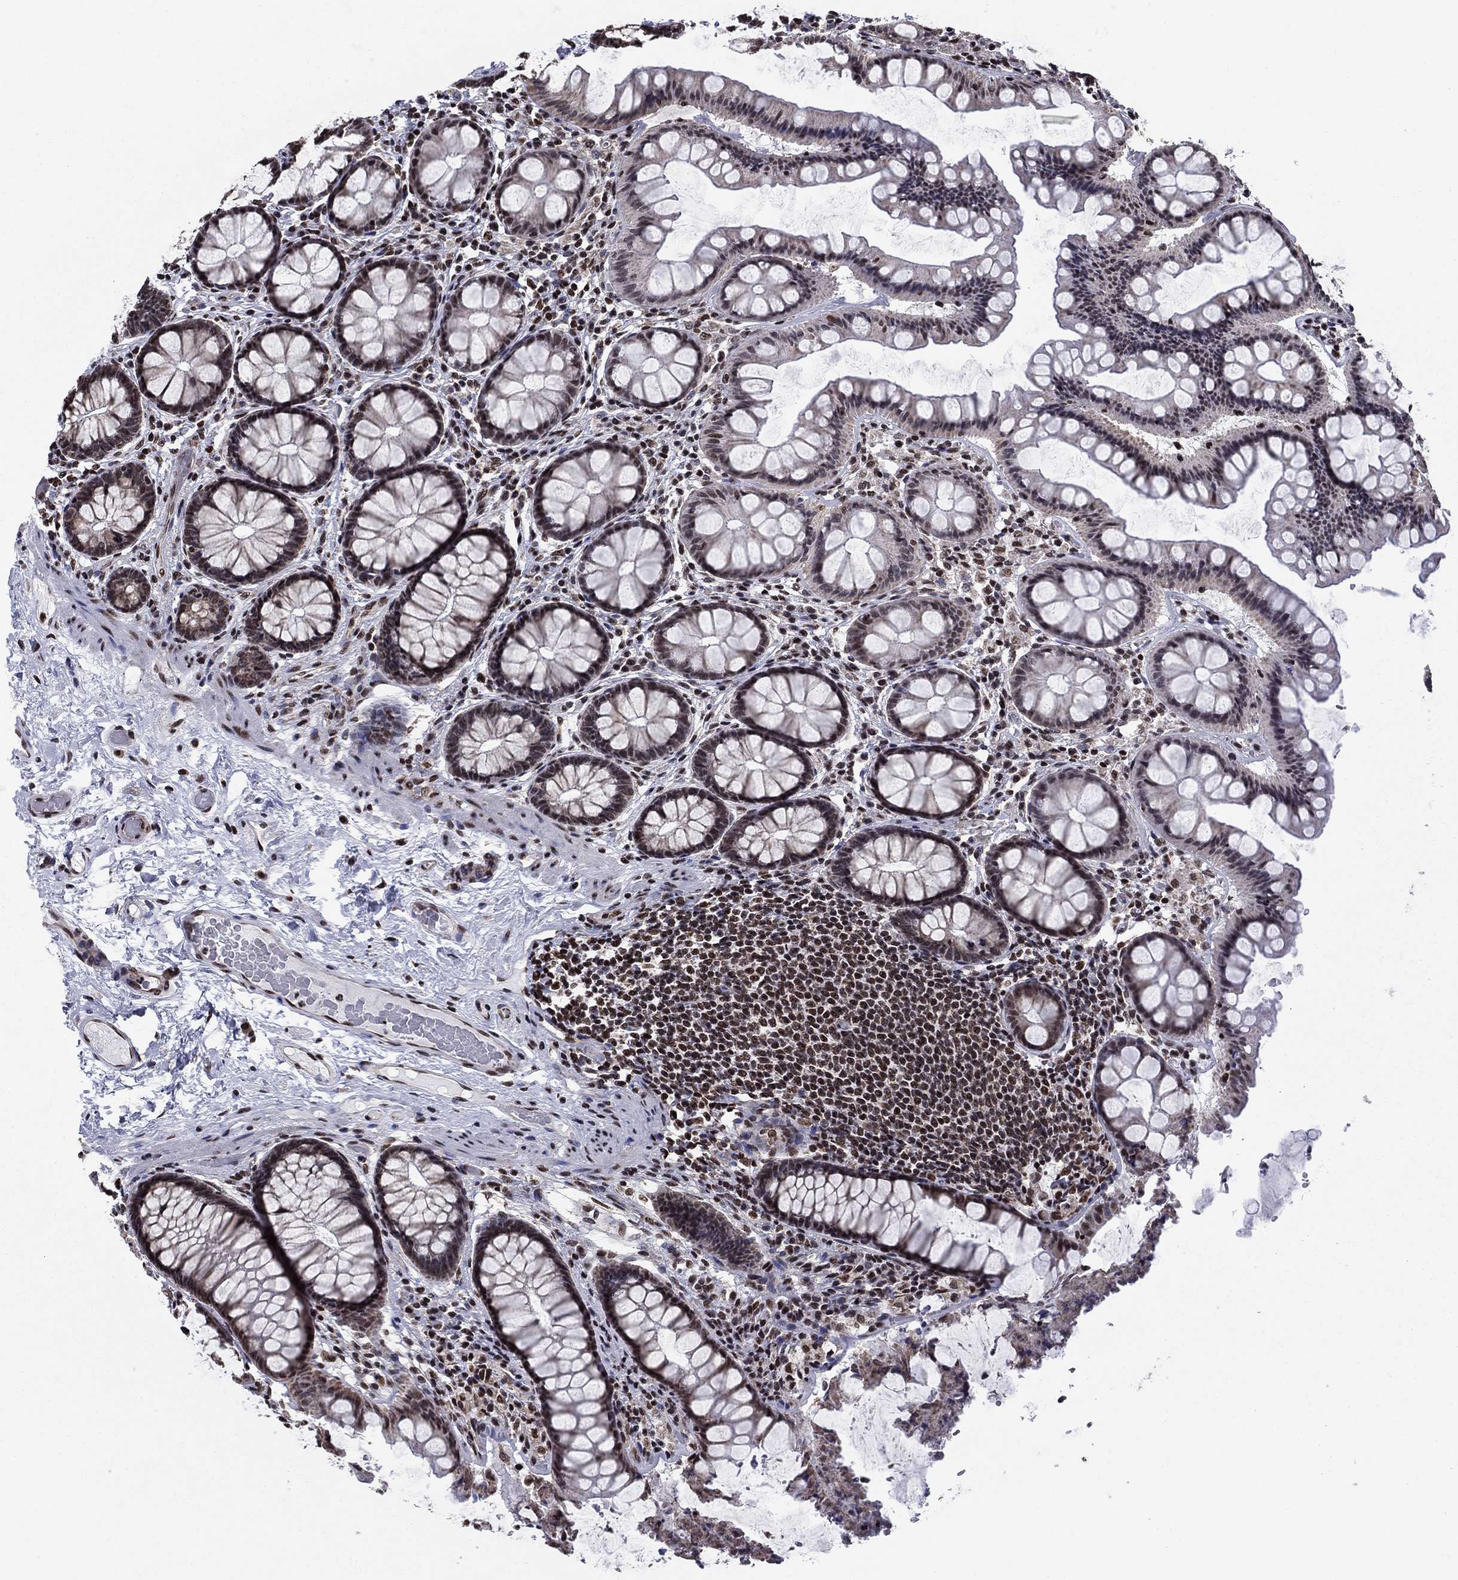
{"staining": {"intensity": "moderate", "quantity": ">75%", "location": "nuclear"}, "tissue": "colon", "cell_type": "Endothelial cells", "image_type": "normal", "snomed": [{"axis": "morphology", "description": "Normal tissue, NOS"}, {"axis": "topography", "description": "Colon"}], "caption": "Brown immunohistochemical staining in normal human colon displays moderate nuclear staining in approximately >75% of endothelial cells.", "gene": "N4BP2", "patient": {"sex": "female", "age": 65}}